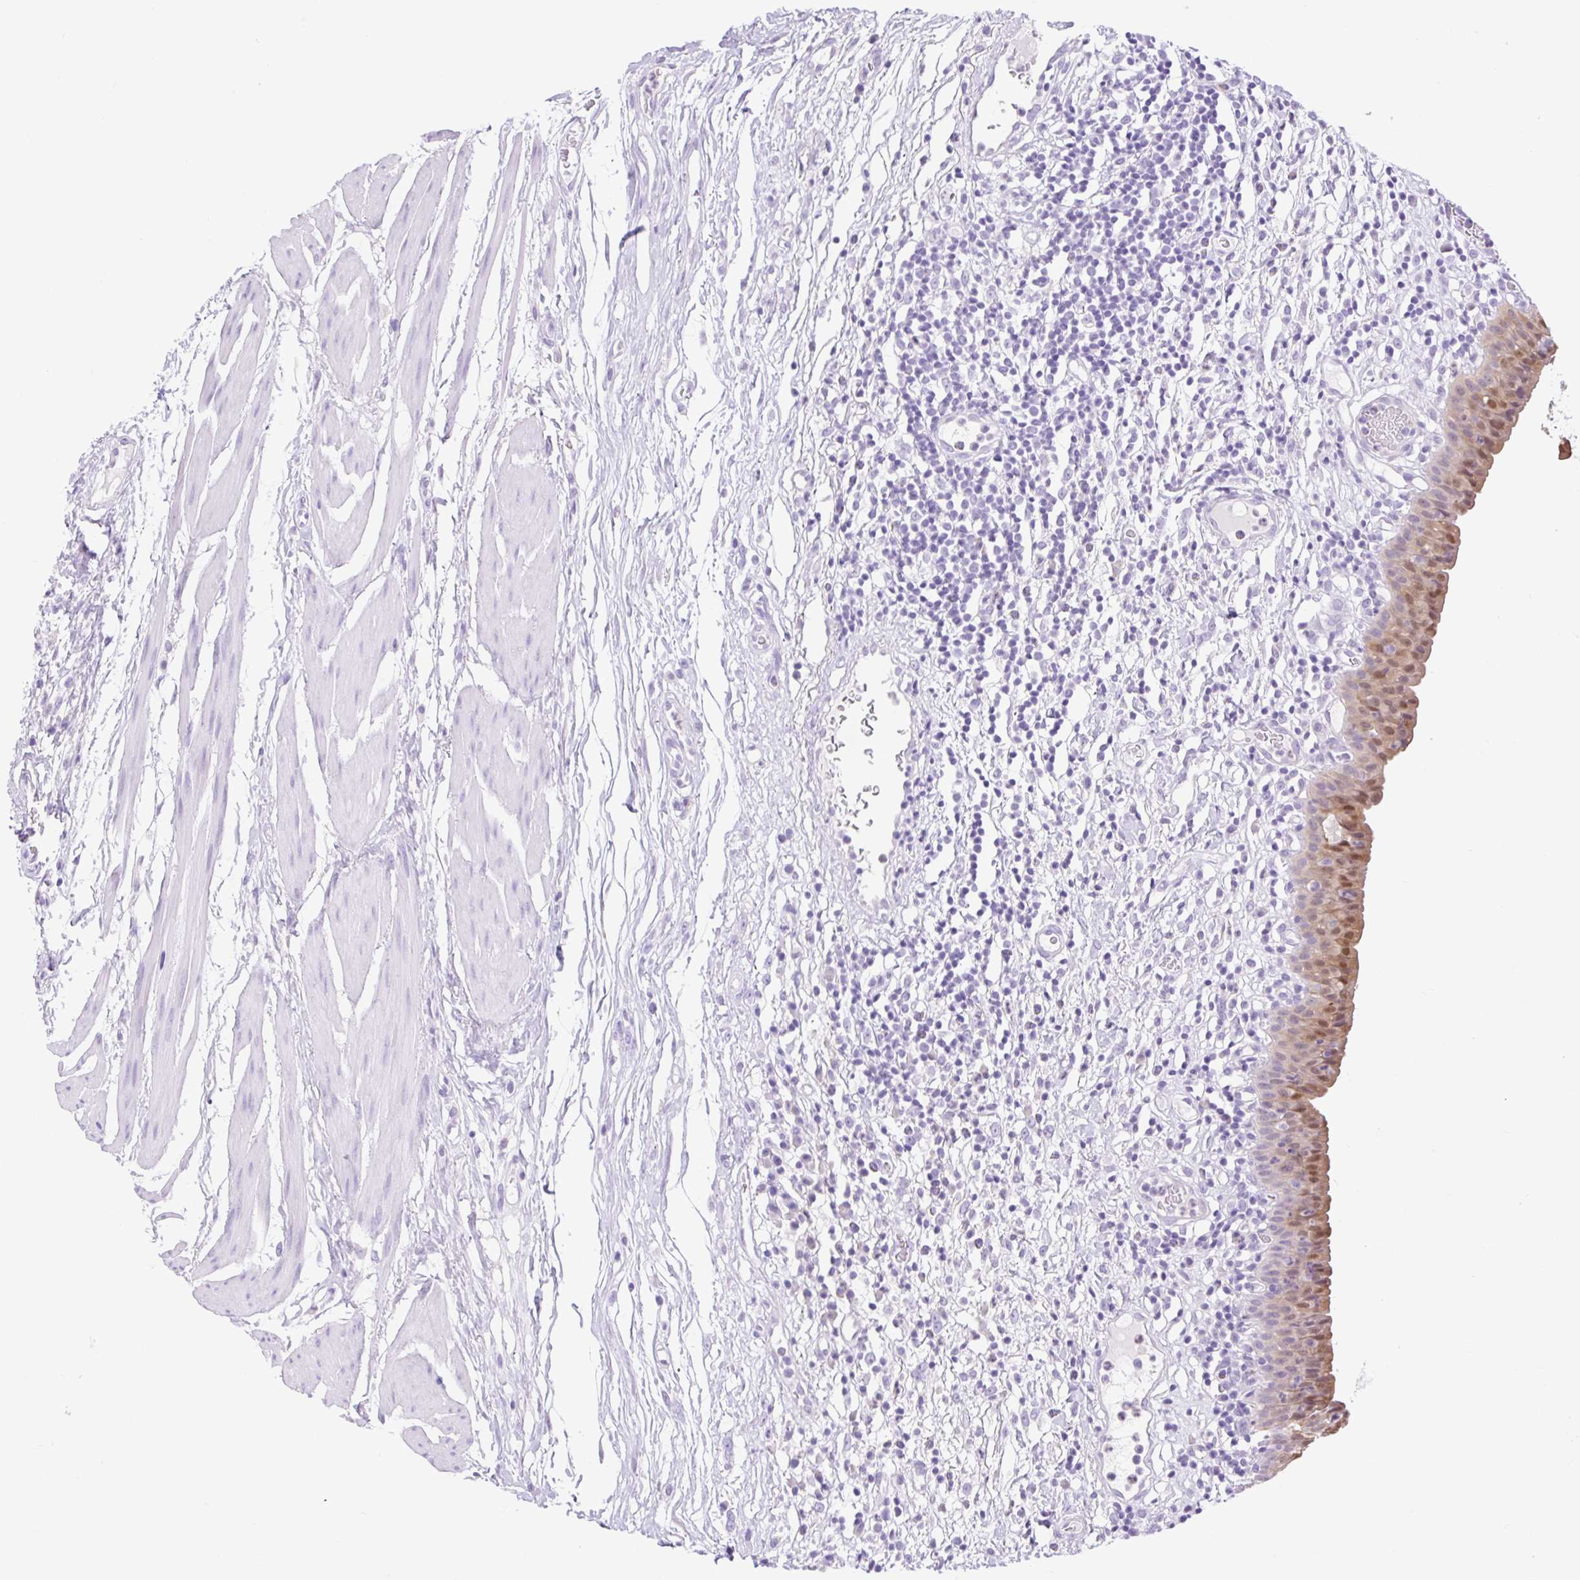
{"staining": {"intensity": "moderate", "quantity": "25%-75%", "location": "cytoplasmic/membranous,nuclear"}, "tissue": "urinary bladder", "cell_type": "Urothelial cells", "image_type": "normal", "snomed": [{"axis": "morphology", "description": "Normal tissue, NOS"}, {"axis": "morphology", "description": "Inflammation, NOS"}, {"axis": "topography", "description": "Urinary bladder"}], "caption": "The immunohistochemical stain highlights moderate cytoplasmic/membranous,nuclear positivity in urothelial cells of unremarkable urinary bladder.", "gene": "SLC25A40", "patient": {"sex": "male", "age": 57}}